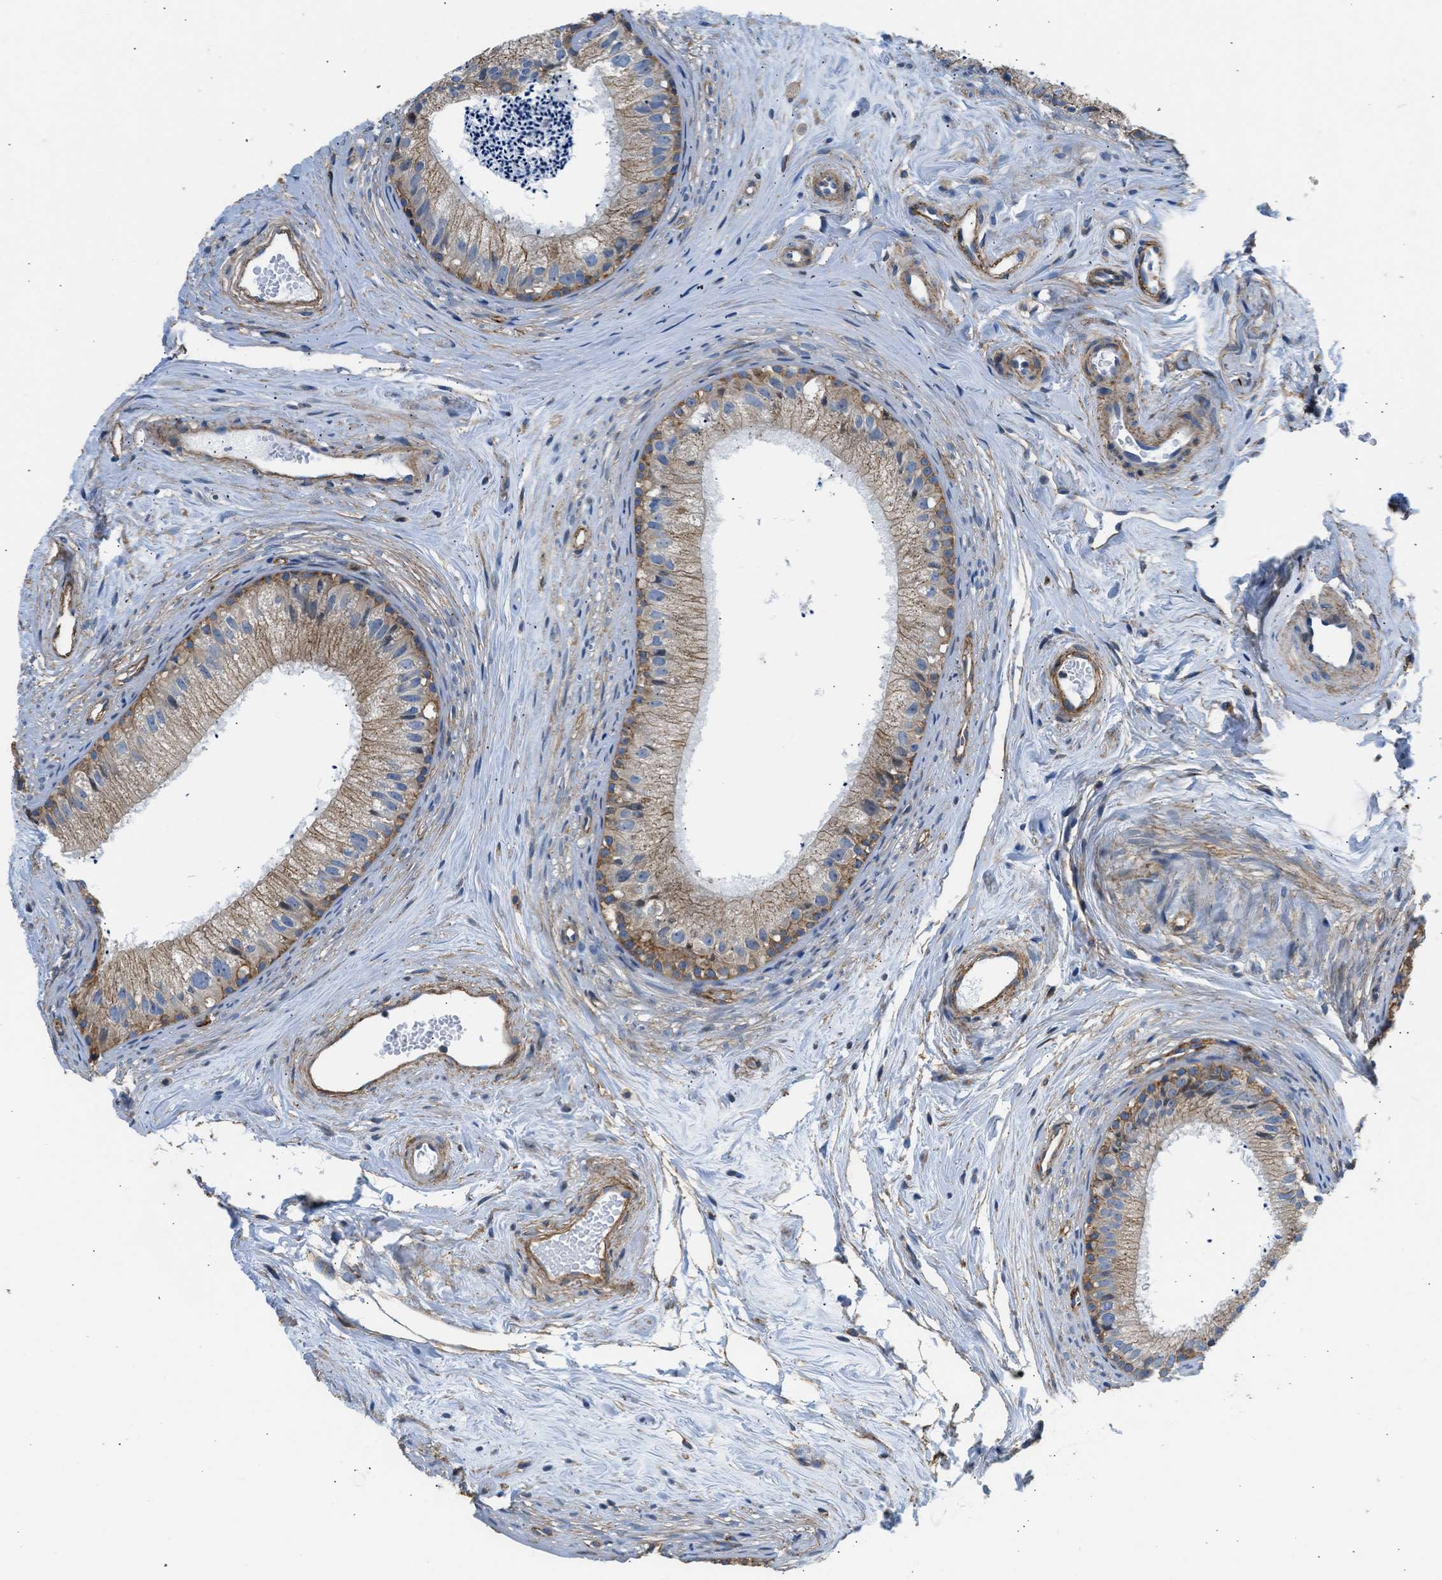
{"staining": {"intensity": "moderate", "quantity": ">75%", "location": "cytoplasmic/membranous"}, "tissue": "epididymis", "cell_type": "Glandular cells", "image_type": "normal", "snomed": [{"axis": "morphology", "description": "Normal tissue, NOS"}, {"axis": "topography", "description": "Epididymis"}], "caption": "High-power microscopy captured an IHC photomicrograph of unremarkable epididymis, revealing moderate cytoplasmic/membranous expression in about >75% of glandular cells.", "gene": "SEPTIN2", "patient": {"sex": "male", "age": 56}}